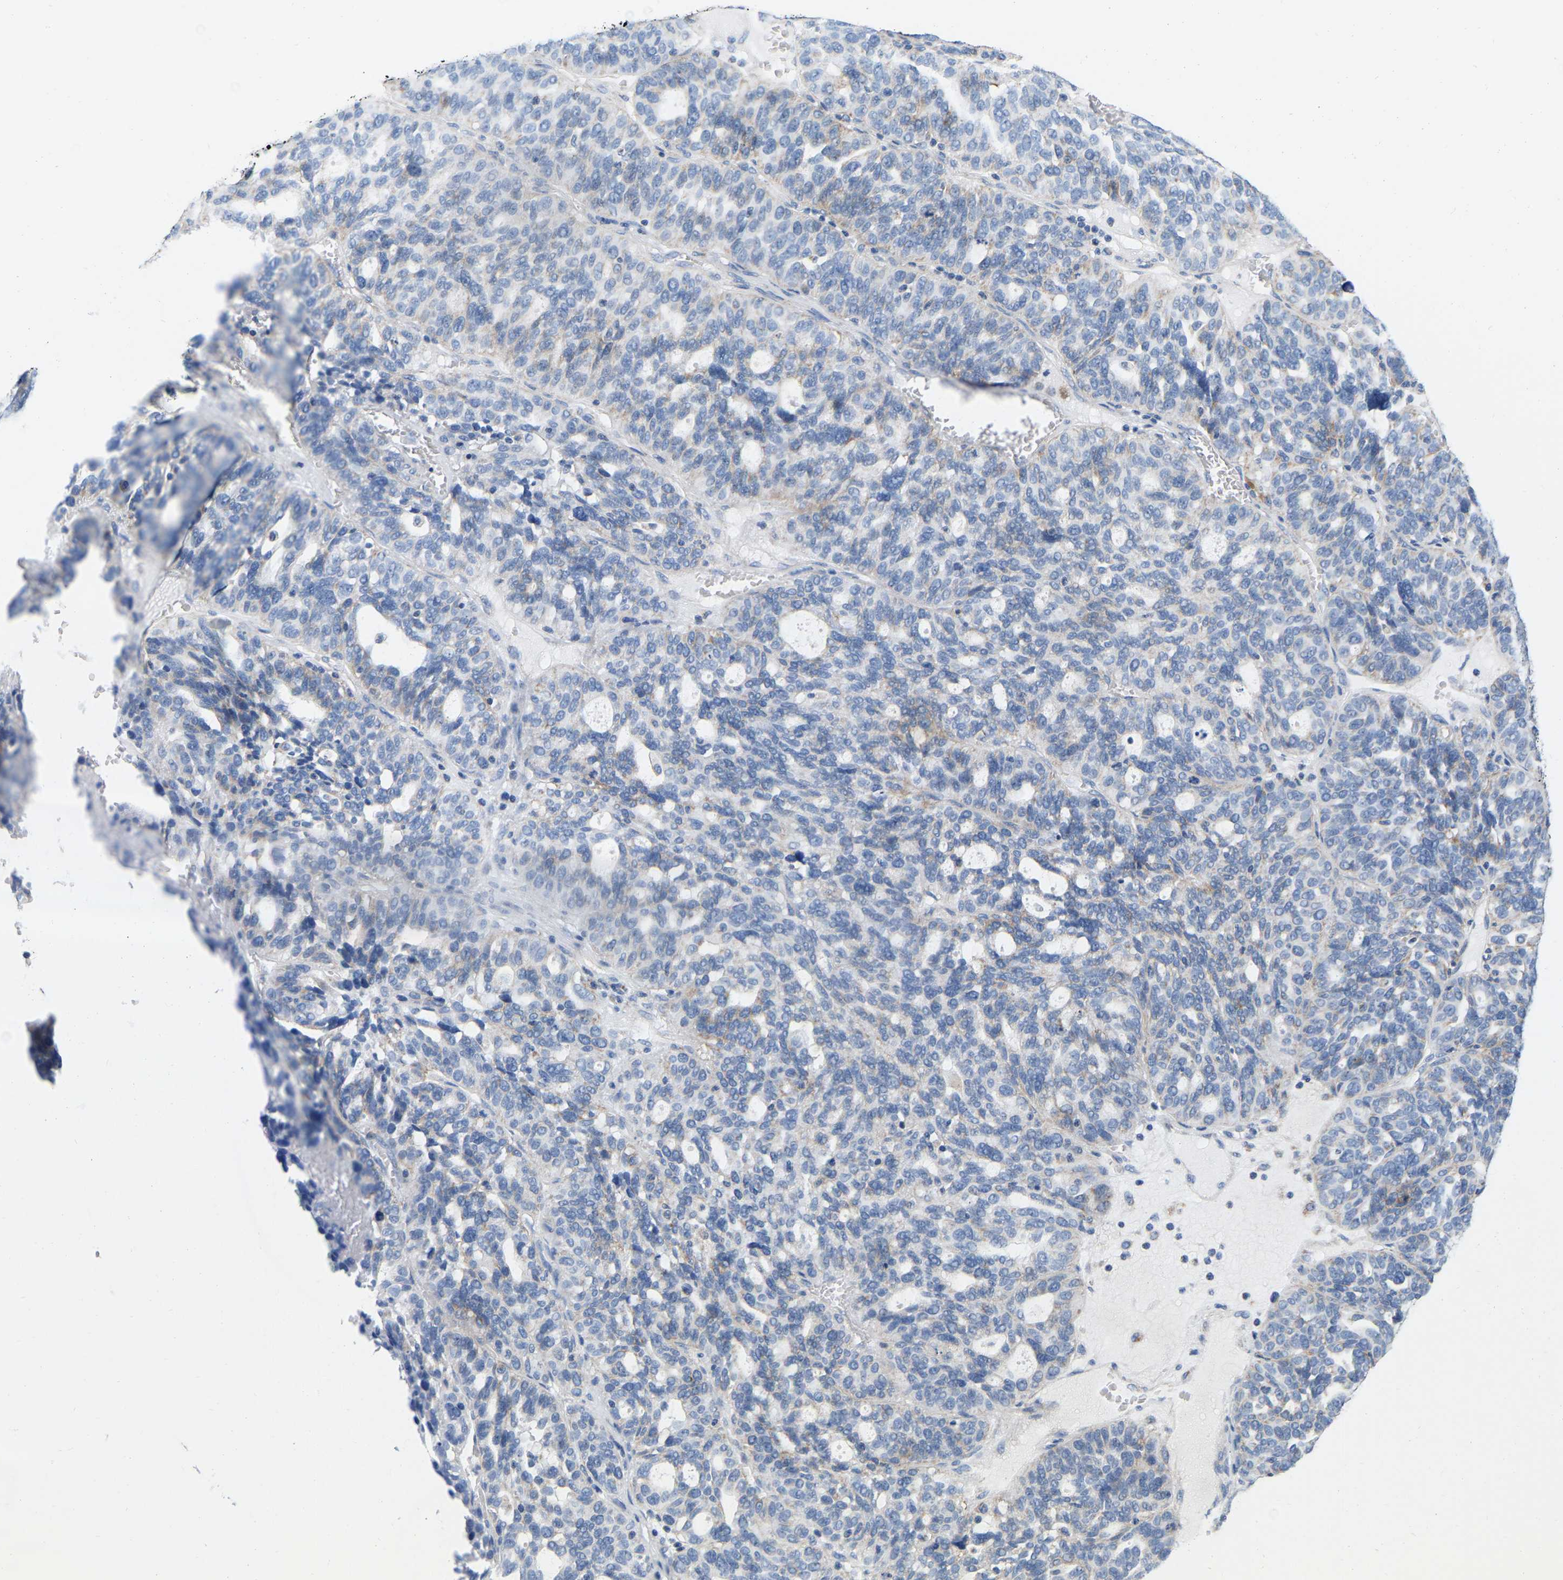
{"staining": {"intensity": "weak", "quantity": "<25%", "location": "cytoplasmic/membranous"}, "tissue": "ovarian cancer", "cell_type": "Tumor cells", "image_type": "cancer", "snomed": [{"axis": "morphology", "description": "Cystadenocarcinoma, serous, NOS"}, {"axis": "topography", "description": "Ovary"}], "caption": "Ovarian serous cystadenocarcinoma stained for a protein using immunohistochemistry (IHC) displays no staining tumor cells.", "gene": "CBLB", "patient": {"sex": "female", "age": 59}}